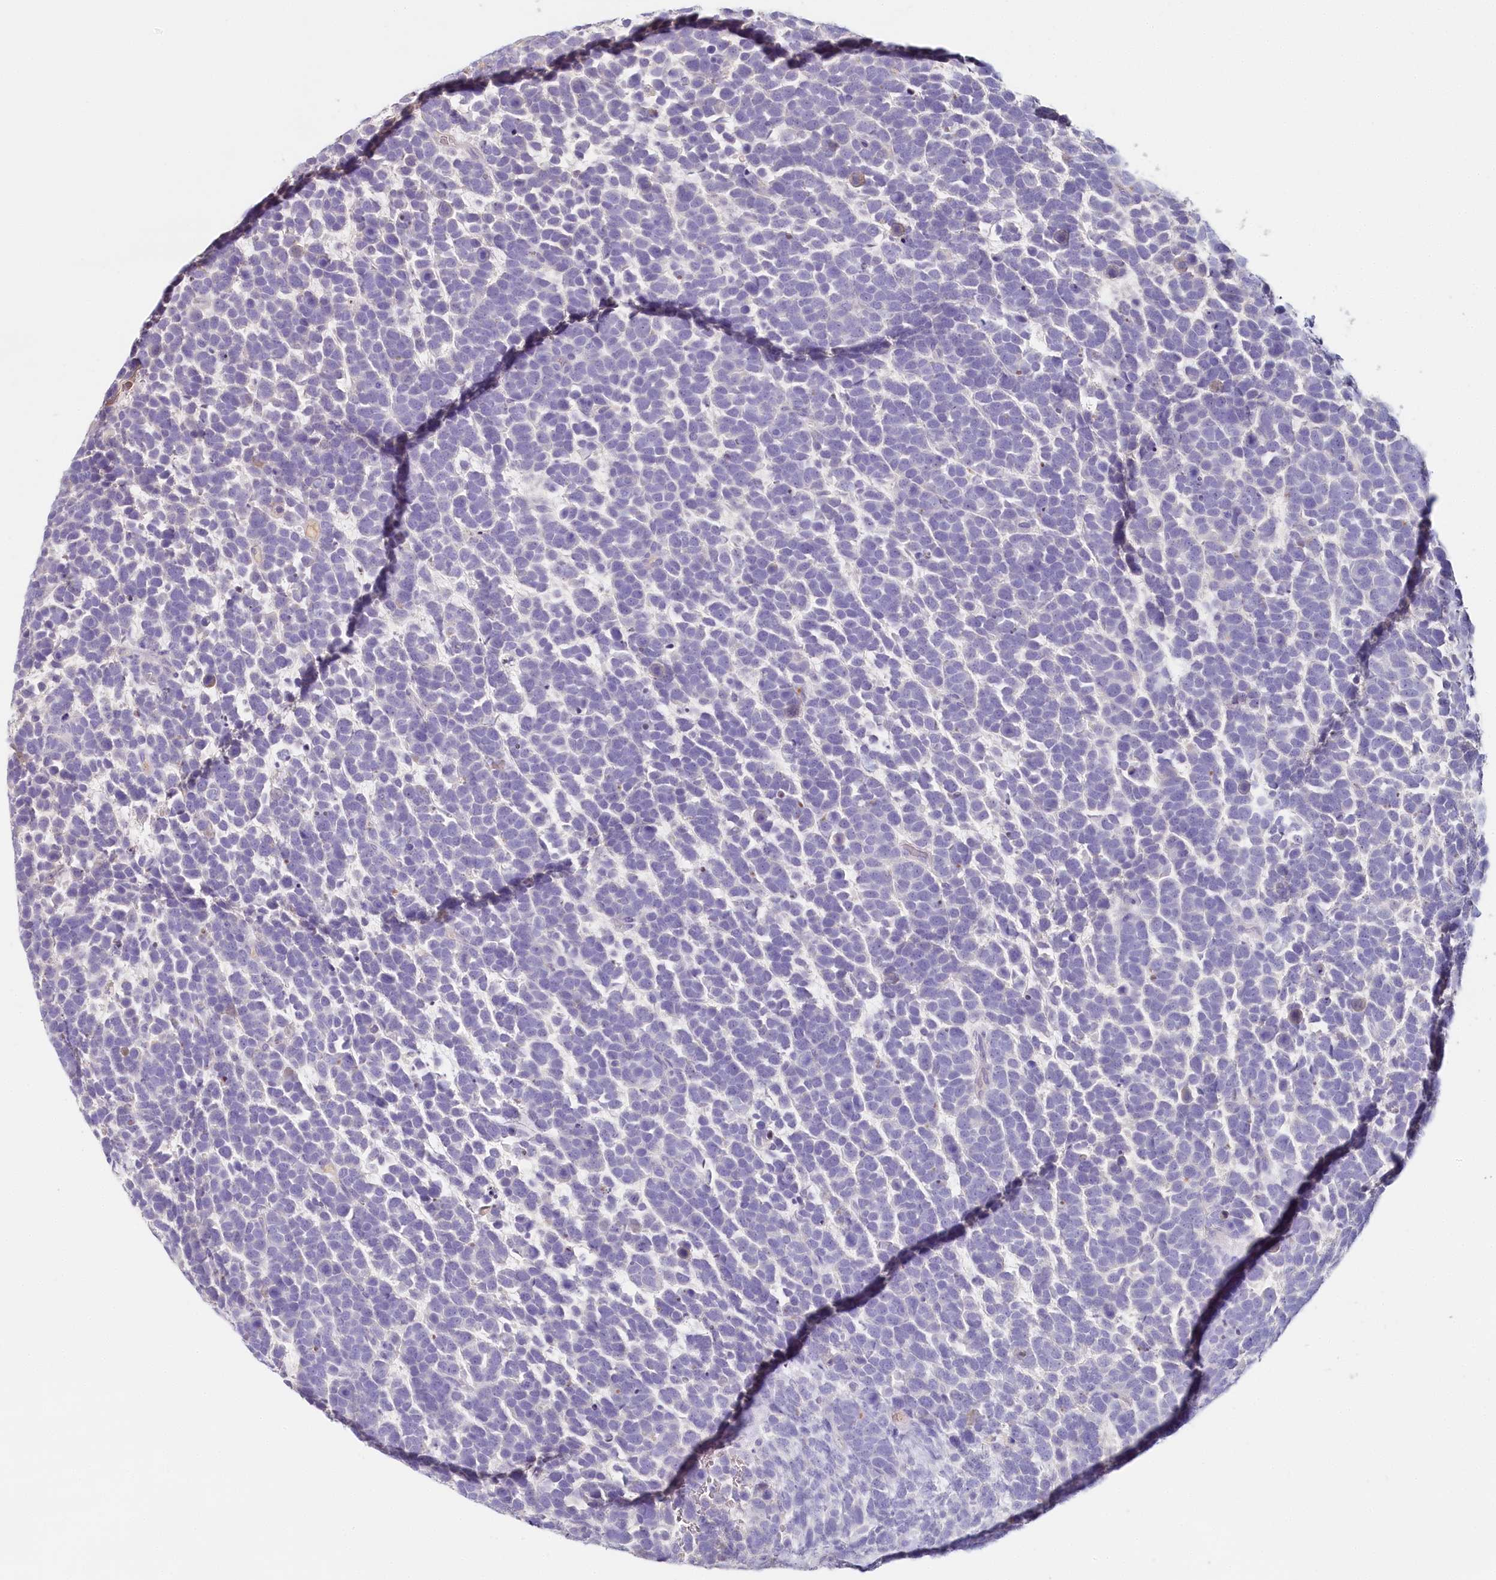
{"staining": {"intensity": "negative", "quantity": "none", "location": "none"}, "tissue": "urothelial cancer", "cell_type": "Tumor cells", "image_type": "cancer", "snomed": [{"axis": "morphology", "description": "Urothelial carcinoma, High grade"}, {"axis": "topography", "description": "Urinary bladder"}], "caption": "DAB immunohistochemical staining of urothelial cancer reveals no significant positivity in tumor cells.", "gene": "HPD", "patient": {"sex": "female", "age": 82}}